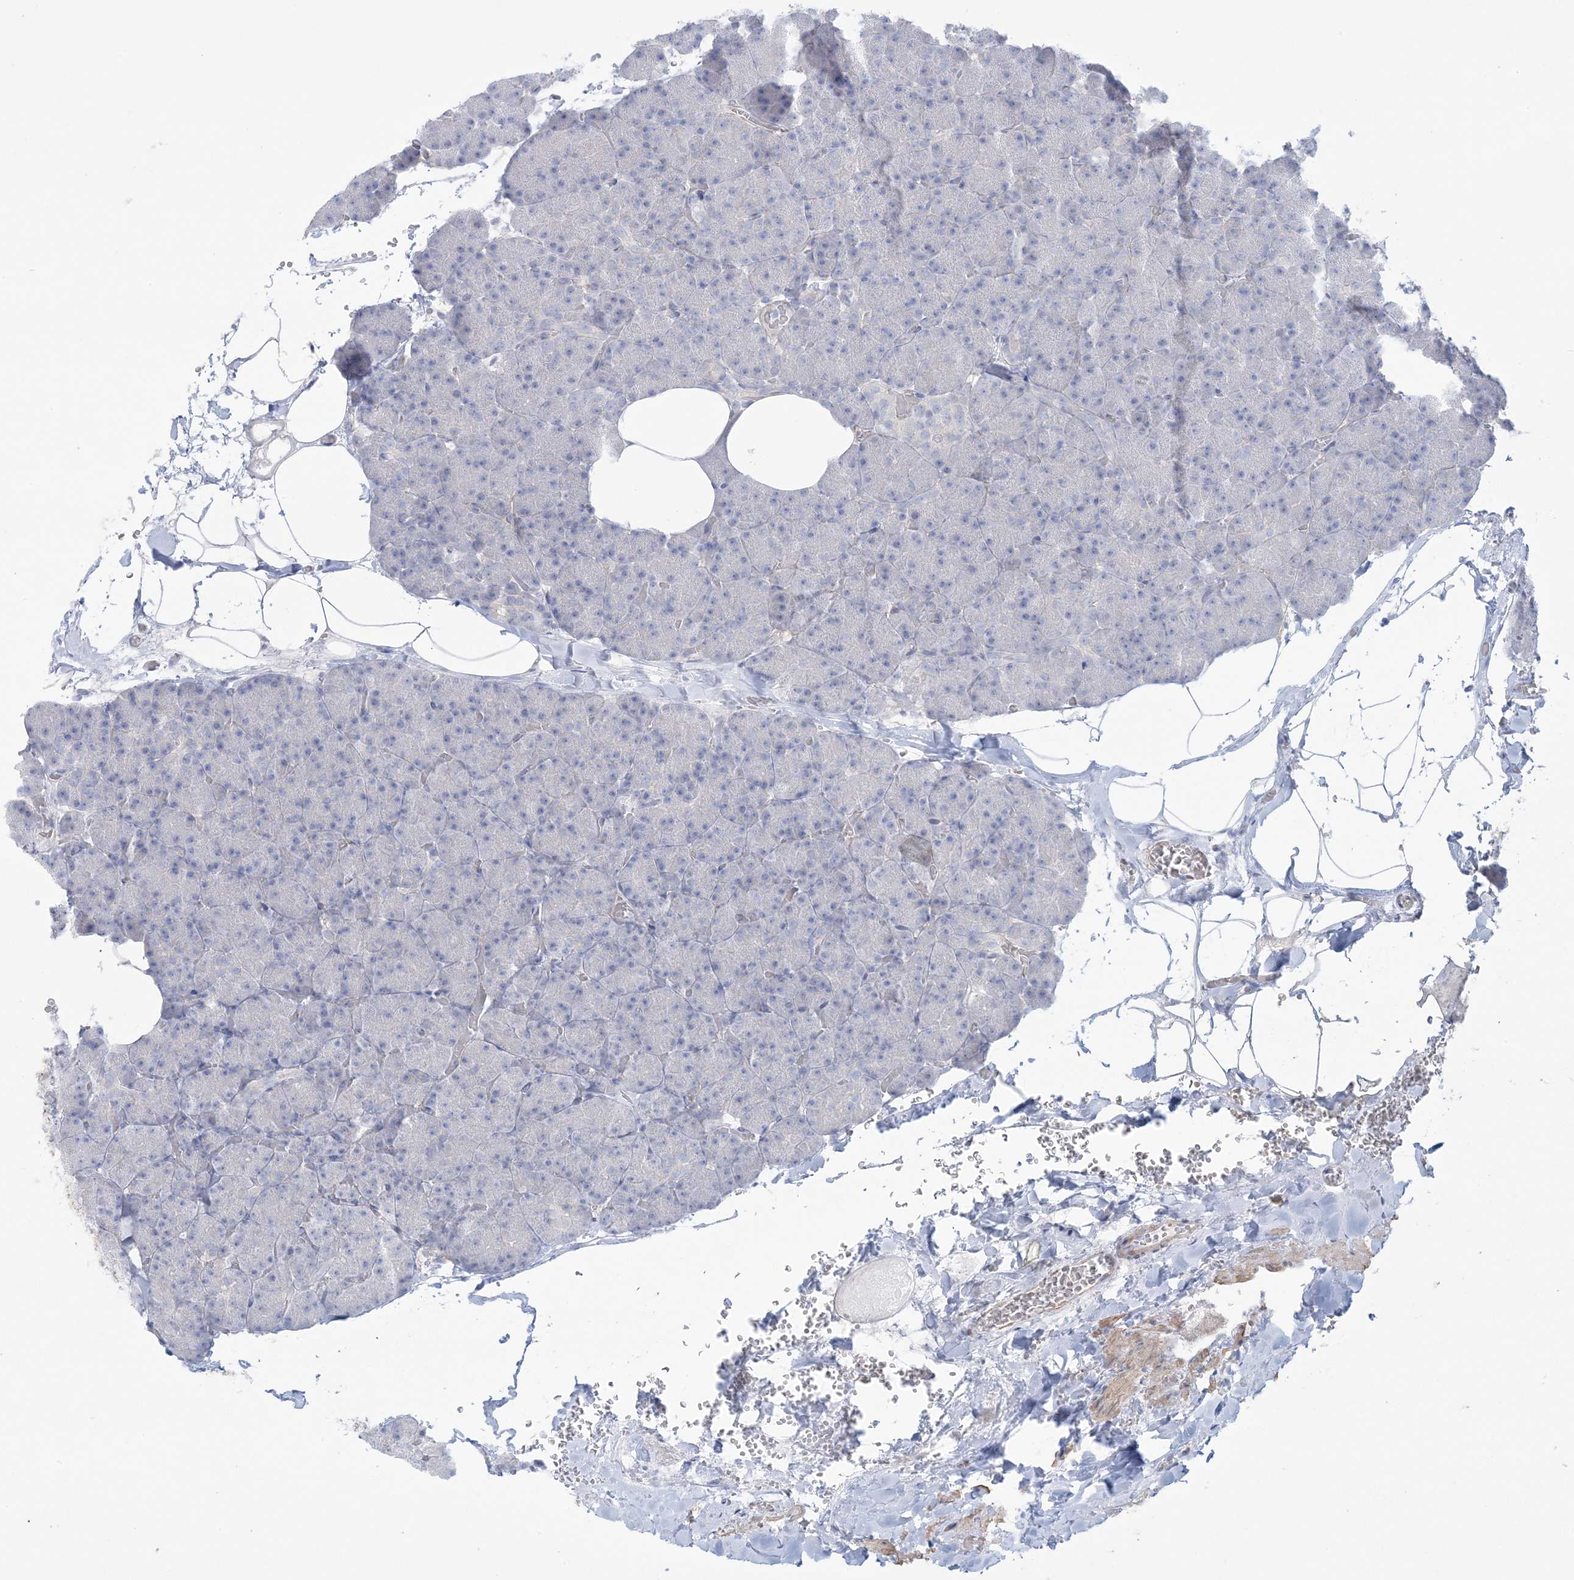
{"staining": {"intensity": "moderate", "quantity": "<25%", "location": "cytoplasmic/membranous"}, "tissue": "pancreas", "cell_type": "Exocrine glandular cells", "image_type": "normal", "snomed": [{"axis": "morphology", "description": "Normal tissue, NOS"}, {"axis": "morphology", "description": "Carcinoid, malignant, NOS"}, {"axis": "topography", "description": "Pancreas"}], "caption": "A low amount of moderate cytoplasmic/membranous positivity is seen in about <25% of exocrine glandular cells in normal pancreas. (DAB IHC, brown staining for protein, blue staining for nuclei).", "gene": "AGXT", "patient": {"sex": "female", "age": 35}}